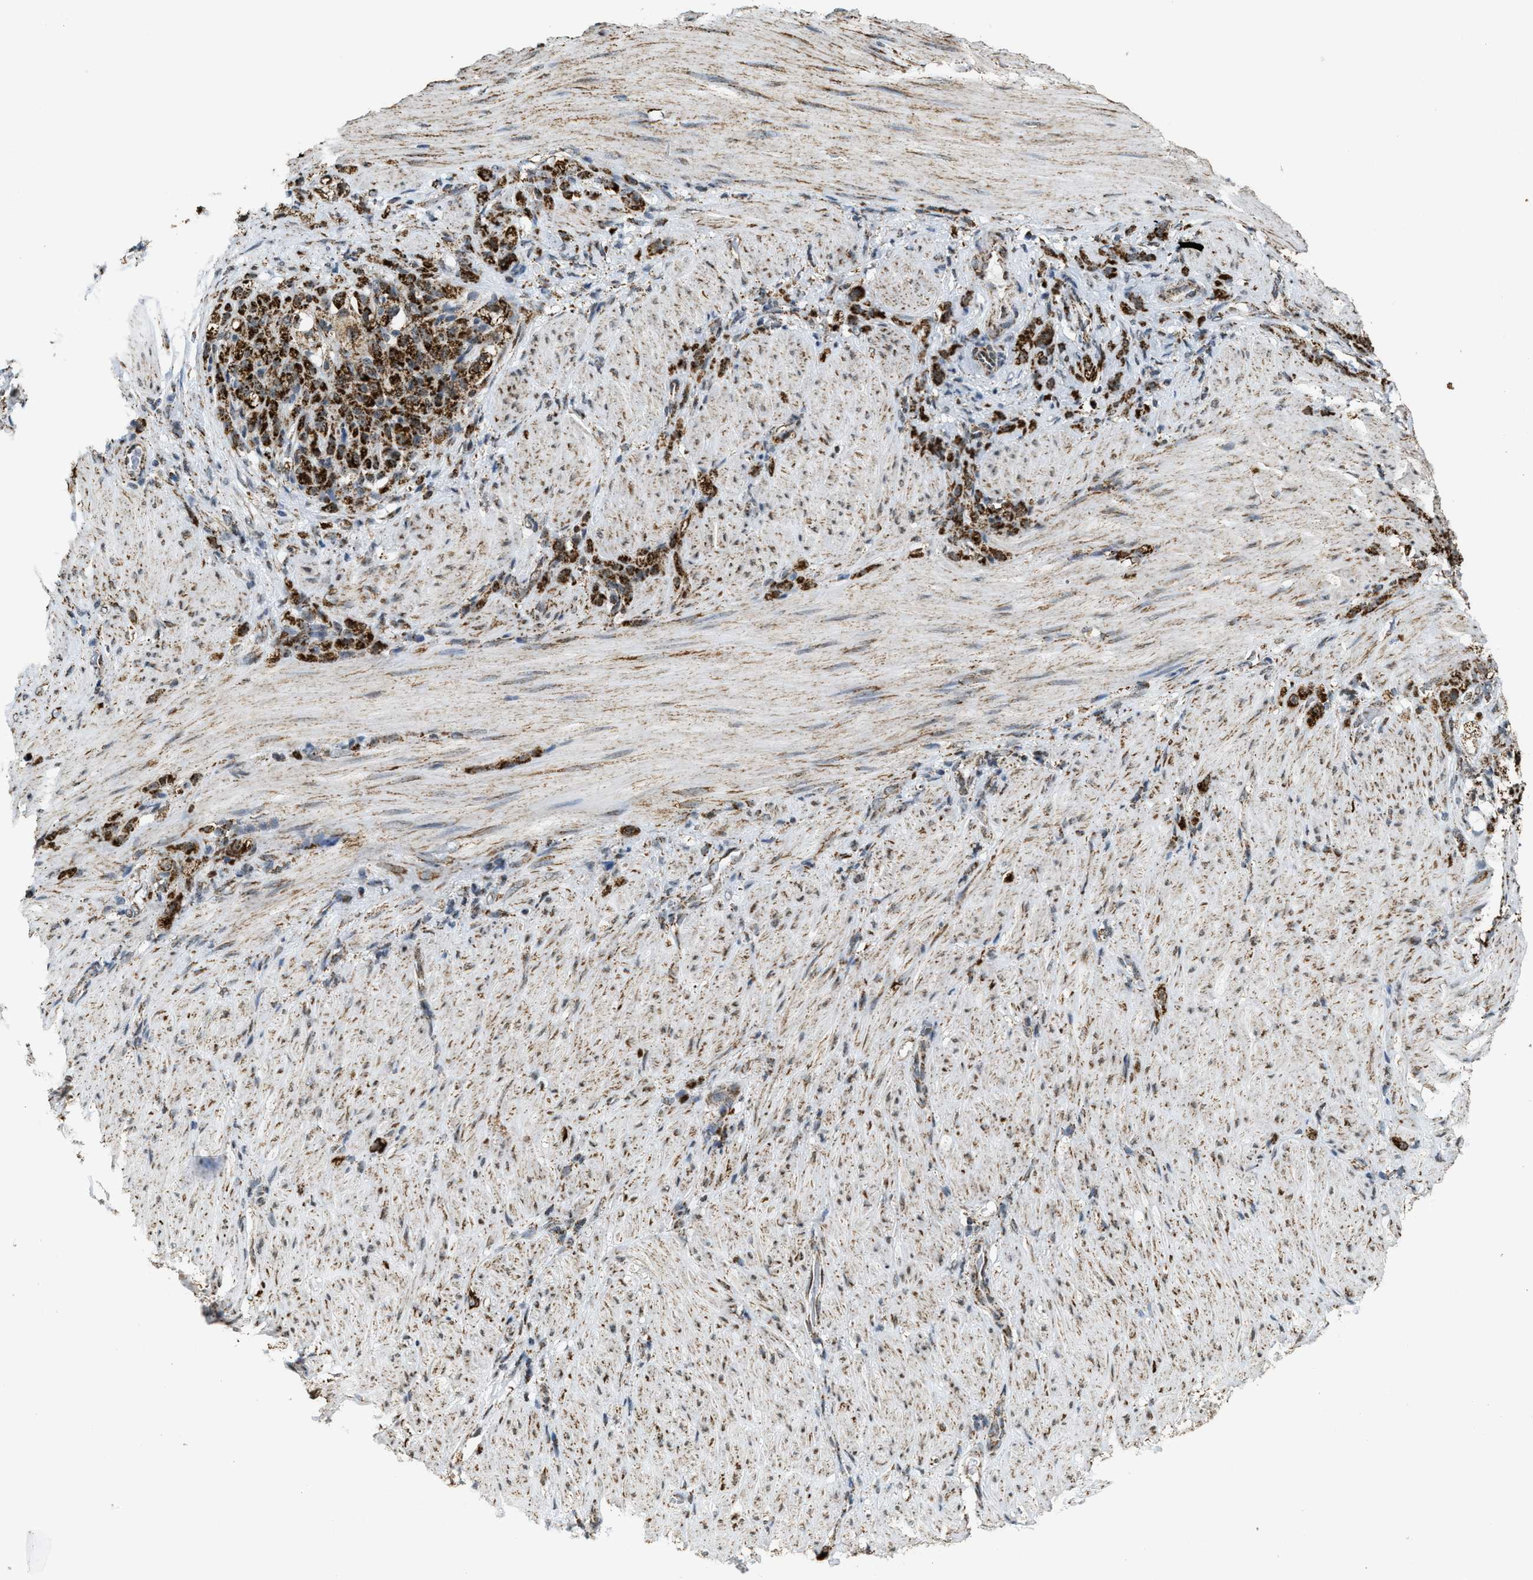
{"staining": {"intensity": "strong", "quantity": ">75%", "location": "cytoplasmic/membranous"}, "tissue": "stomach cancer", "cell_type": "Tumor cells", "image_type": "cancer", "snomed": [{"axis": "morphology", "description": "Normal tissue, NOS"}, {"axis": "morphology", "description": "Adenocarcinoma, NOS"}, {"axis": "topography", "description": "Stomach"}], "caption": "A high amount of strong cytoplasmic/membranous positivity is seen in approximately >75% of tumor cells in adenocarcinoma (stomach) tissue.", "gene": "HIBADH", "patient": {"sex": "male", "age": 82}}